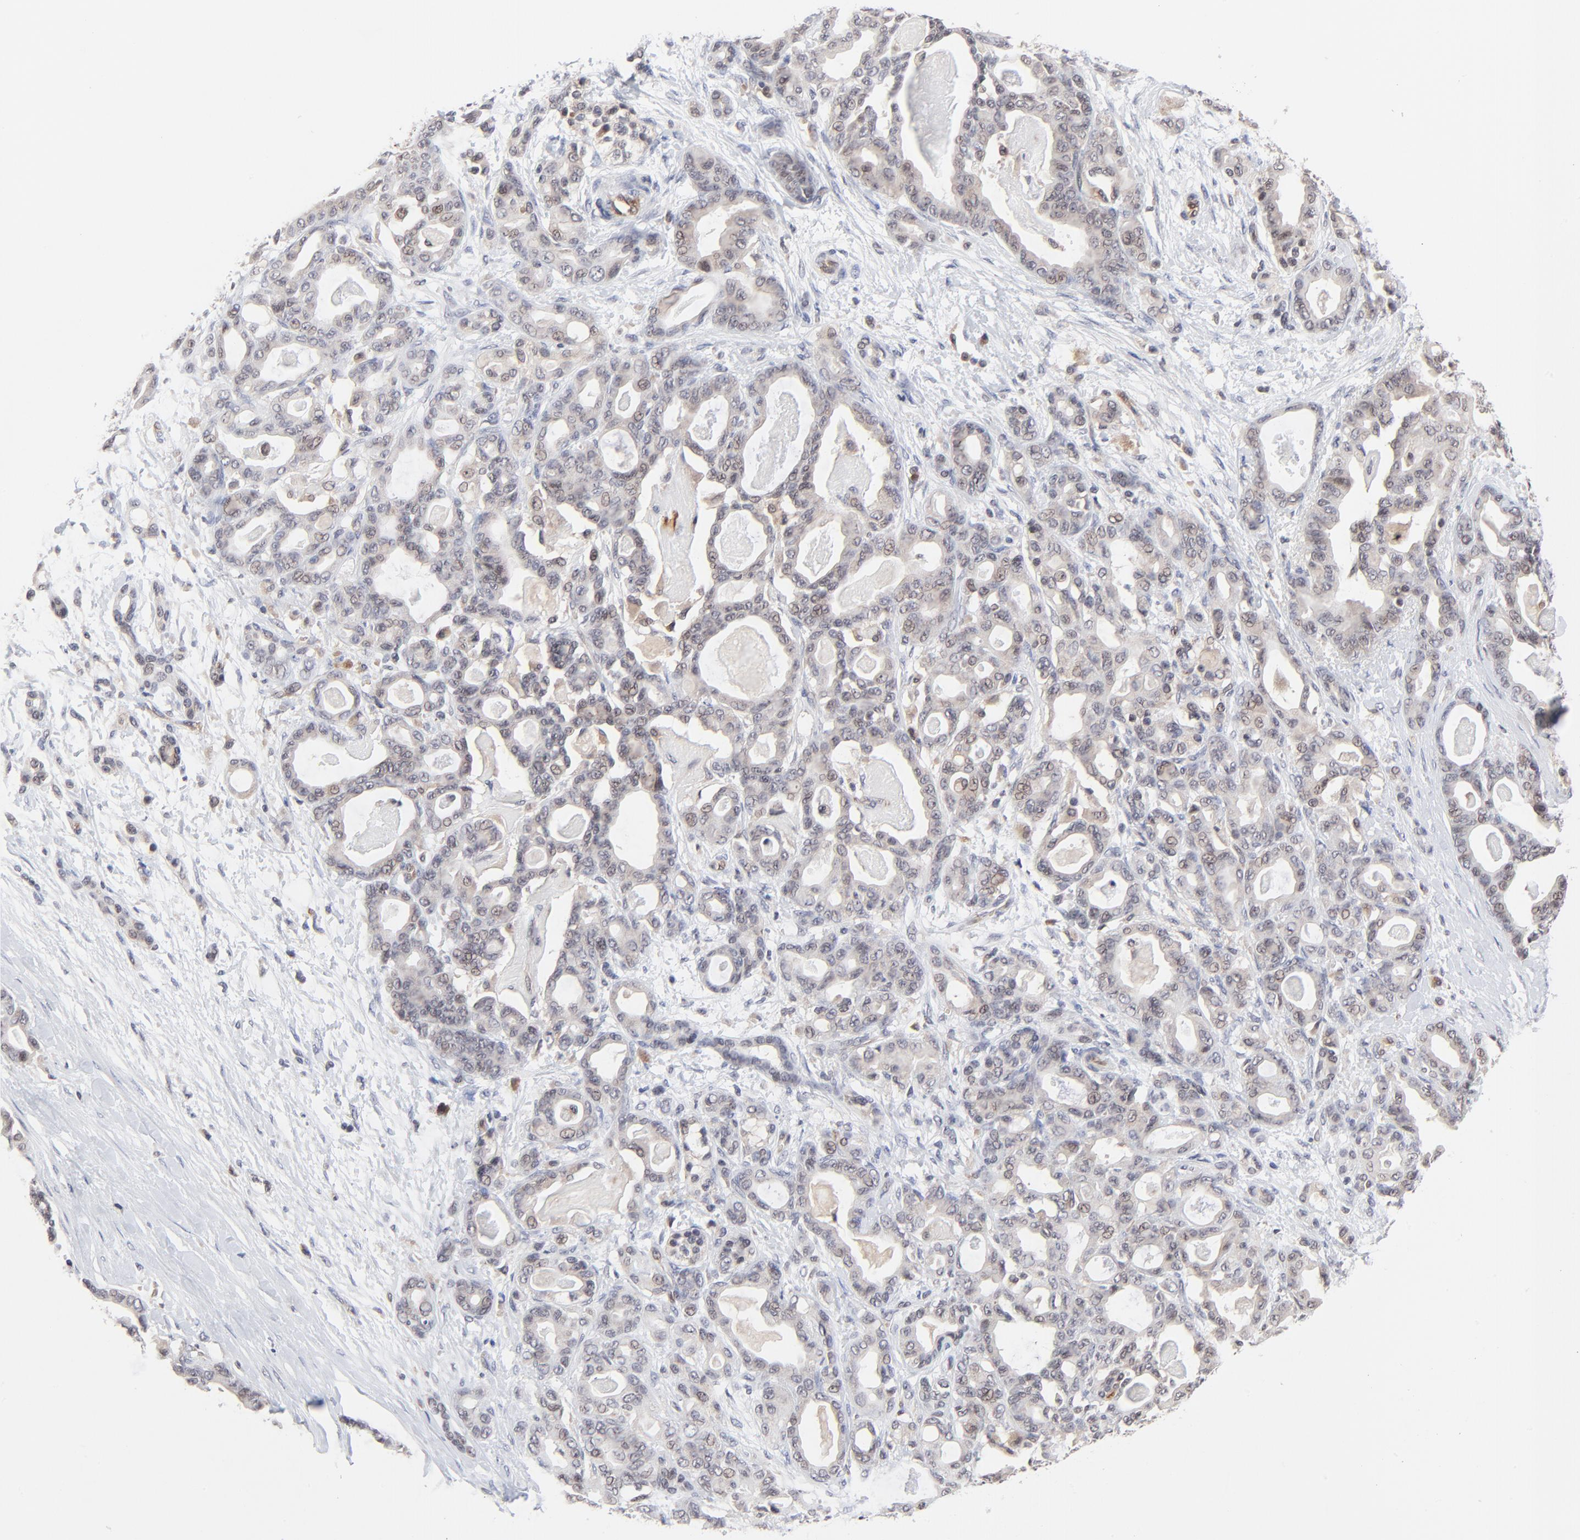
{"staining": {"intensity": "weak", "quantity": "25%-75%", "location": "cytoplasmic/membranous"}, "tissue": "pancreatic cancer", "cell_type": "Tumor cells", "image_type": "cancer", "snomed": [{"axis": "morphology", "description": "Adenocarcinoma, NOS"}, {"axis": "topography", "description": "Pancreas"}], "caption": "A micrograph showing weak cytoplasmic/membranous expression in about 25%-75% of tumor cells in pancreatic cancer (adenocarcinoma), as visualized by brown immunohistochemical staining.", "gene": "CASP10", "patient": {"sex": "male", "age": 63}}